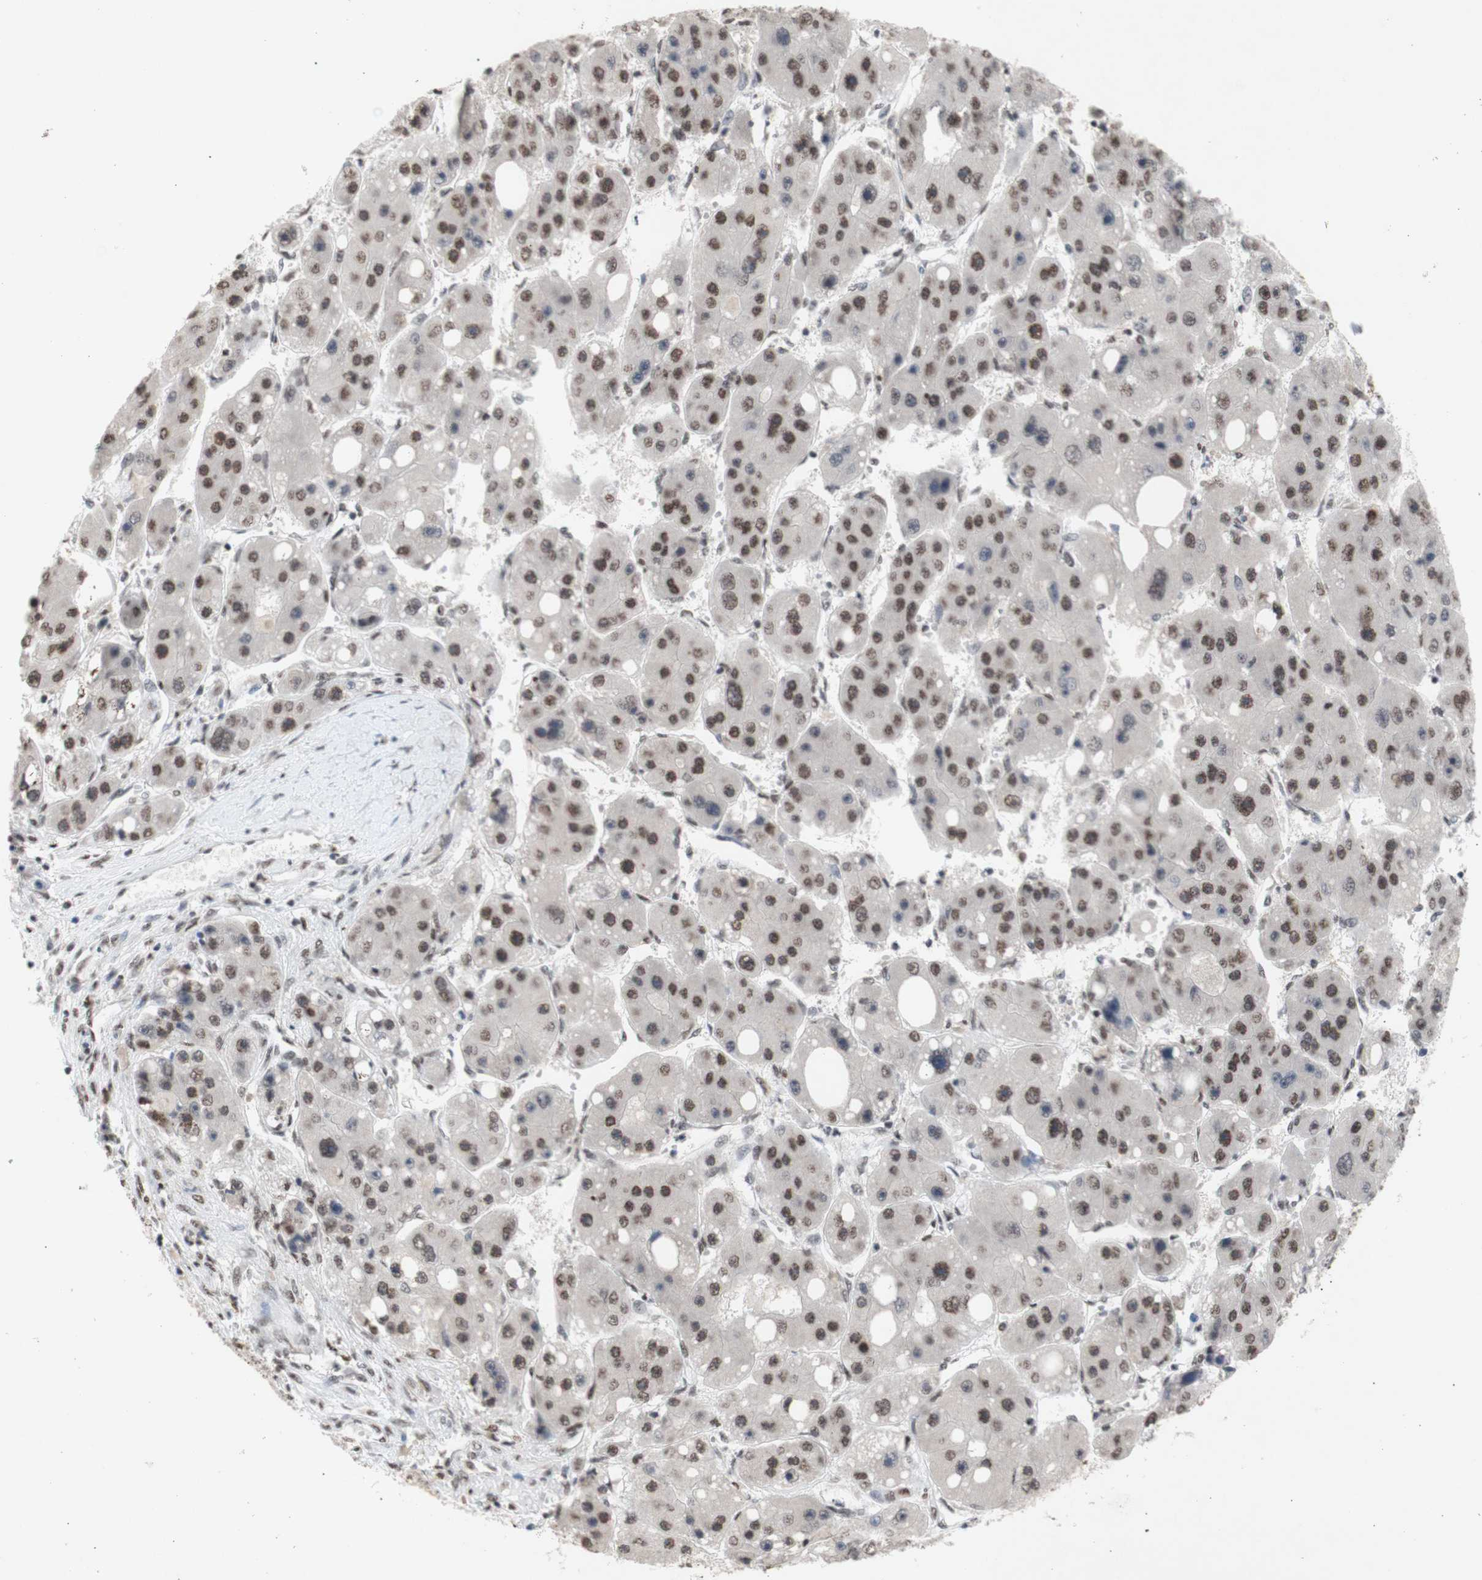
{"staining": {"intensity": "moderate", "quantity": ">75%", "location": "nuclear"}, "tissue": "liver cancer", "cell_type": "Tumor cells", "image_type": "cancer", "snomed": [{"axis": "morphology", "description": "Carcinoma, Hepatocellular, NOS"}, {"axis": "topography", "description": "Liver"}], "caption": "This image shows immunohistochemistry (IHC) staining of liver hepatocellular carcinoma, with medium moderate nuclear expression in approximately >75% of tumor cells.", "gene": "SFPQ", "patient": {"sex": "female", "age": 61}}